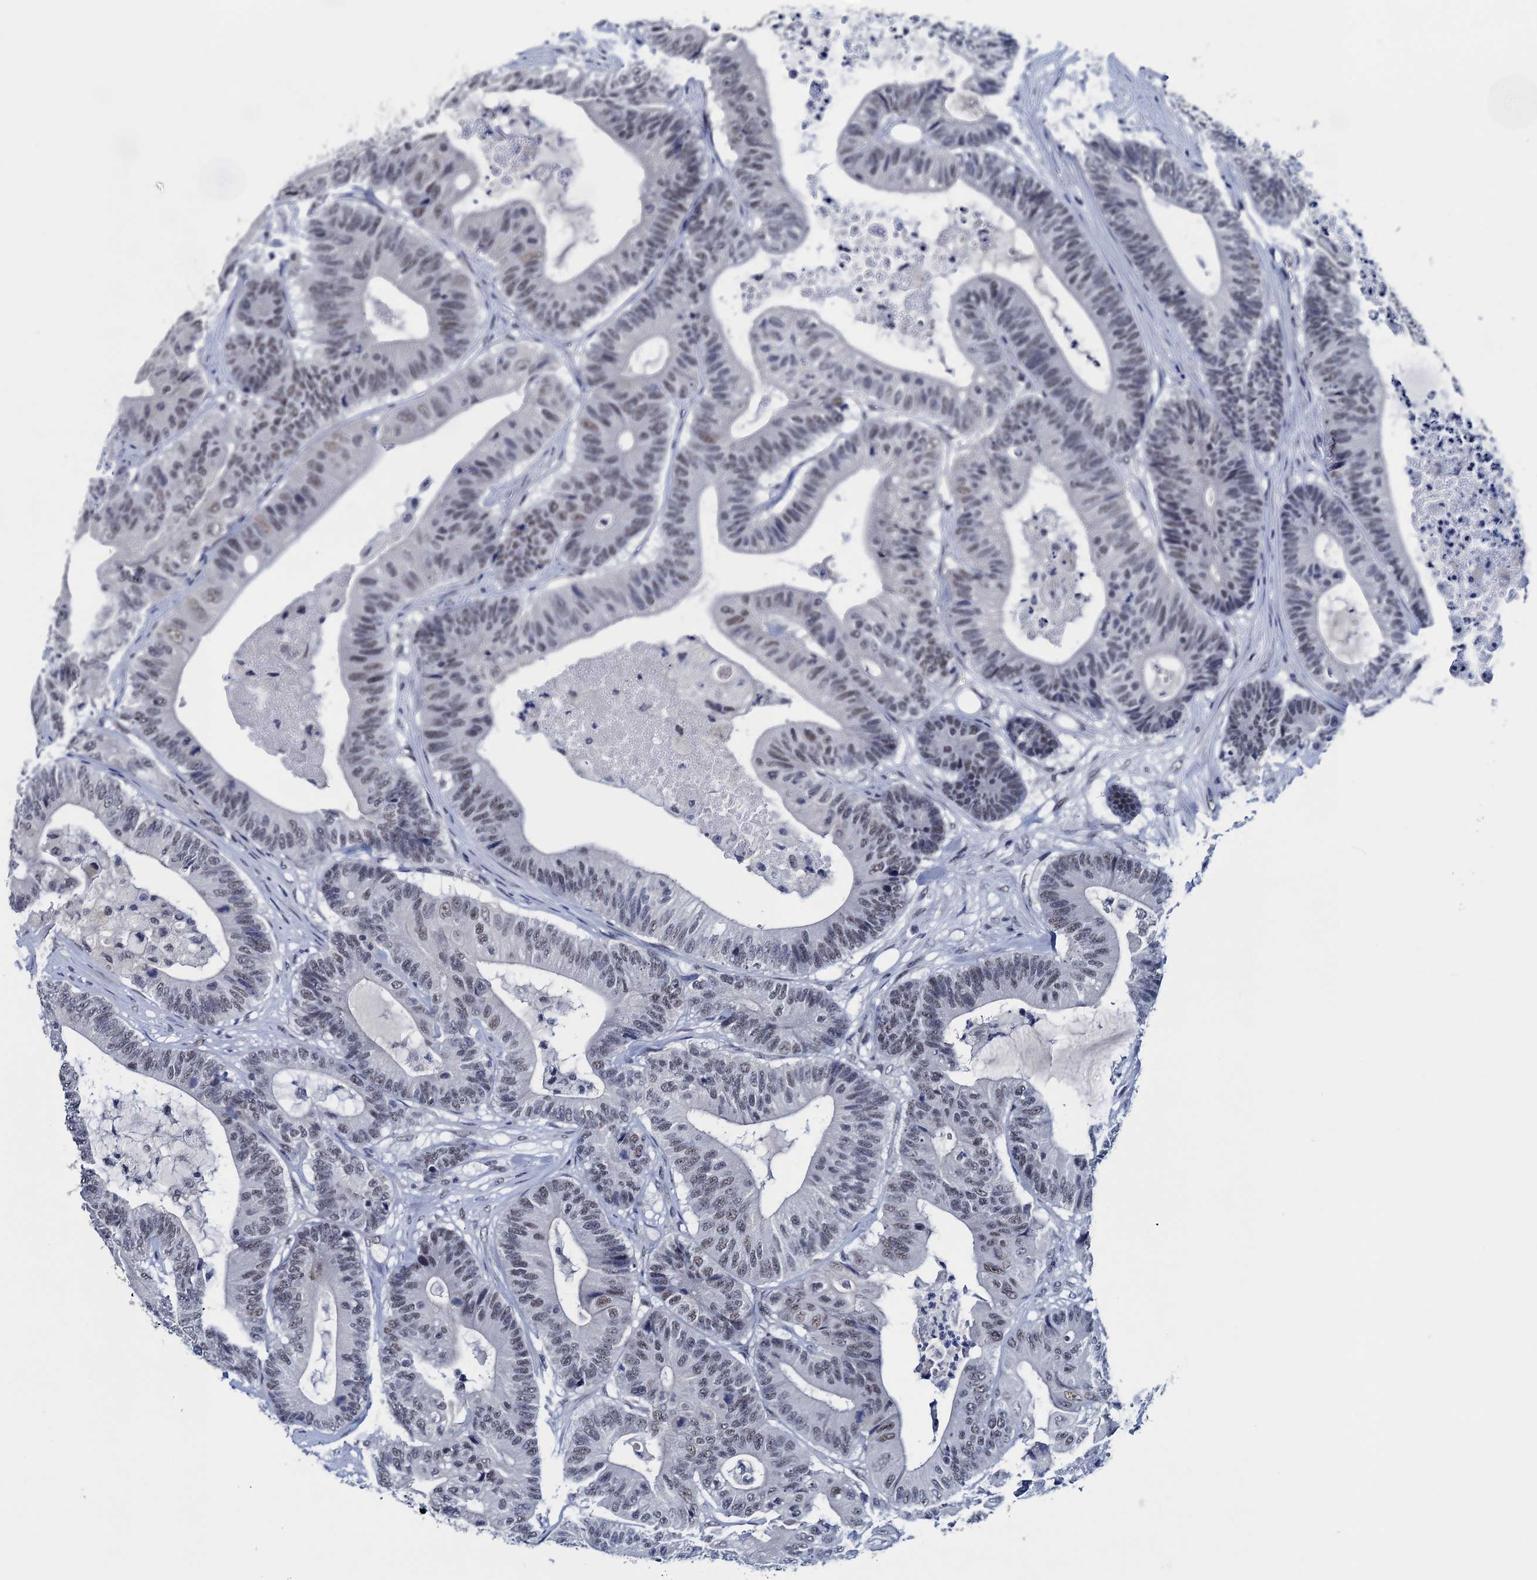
{"staining": {"intensity": "weak", "quantity": ">75%", "location": "nuclear"}, "tissue": "colorectal cancer", "cell_type": "Tumor cells", "image_type": "cancer", "snomed": [{"axis": "morphology", "description": "Adenocarcinoma, NOS"}, {"axis": "topography", "description": "Colon"}], "caption": "Immunohistochemistry (IHC) image of colorectal cancer stained for a protein (brown), which shows low levels of weak nuclear expression in about >75% of tumor cells.", "gene": "FNBP4", "patient": {"sex": "female", "age": 84}}